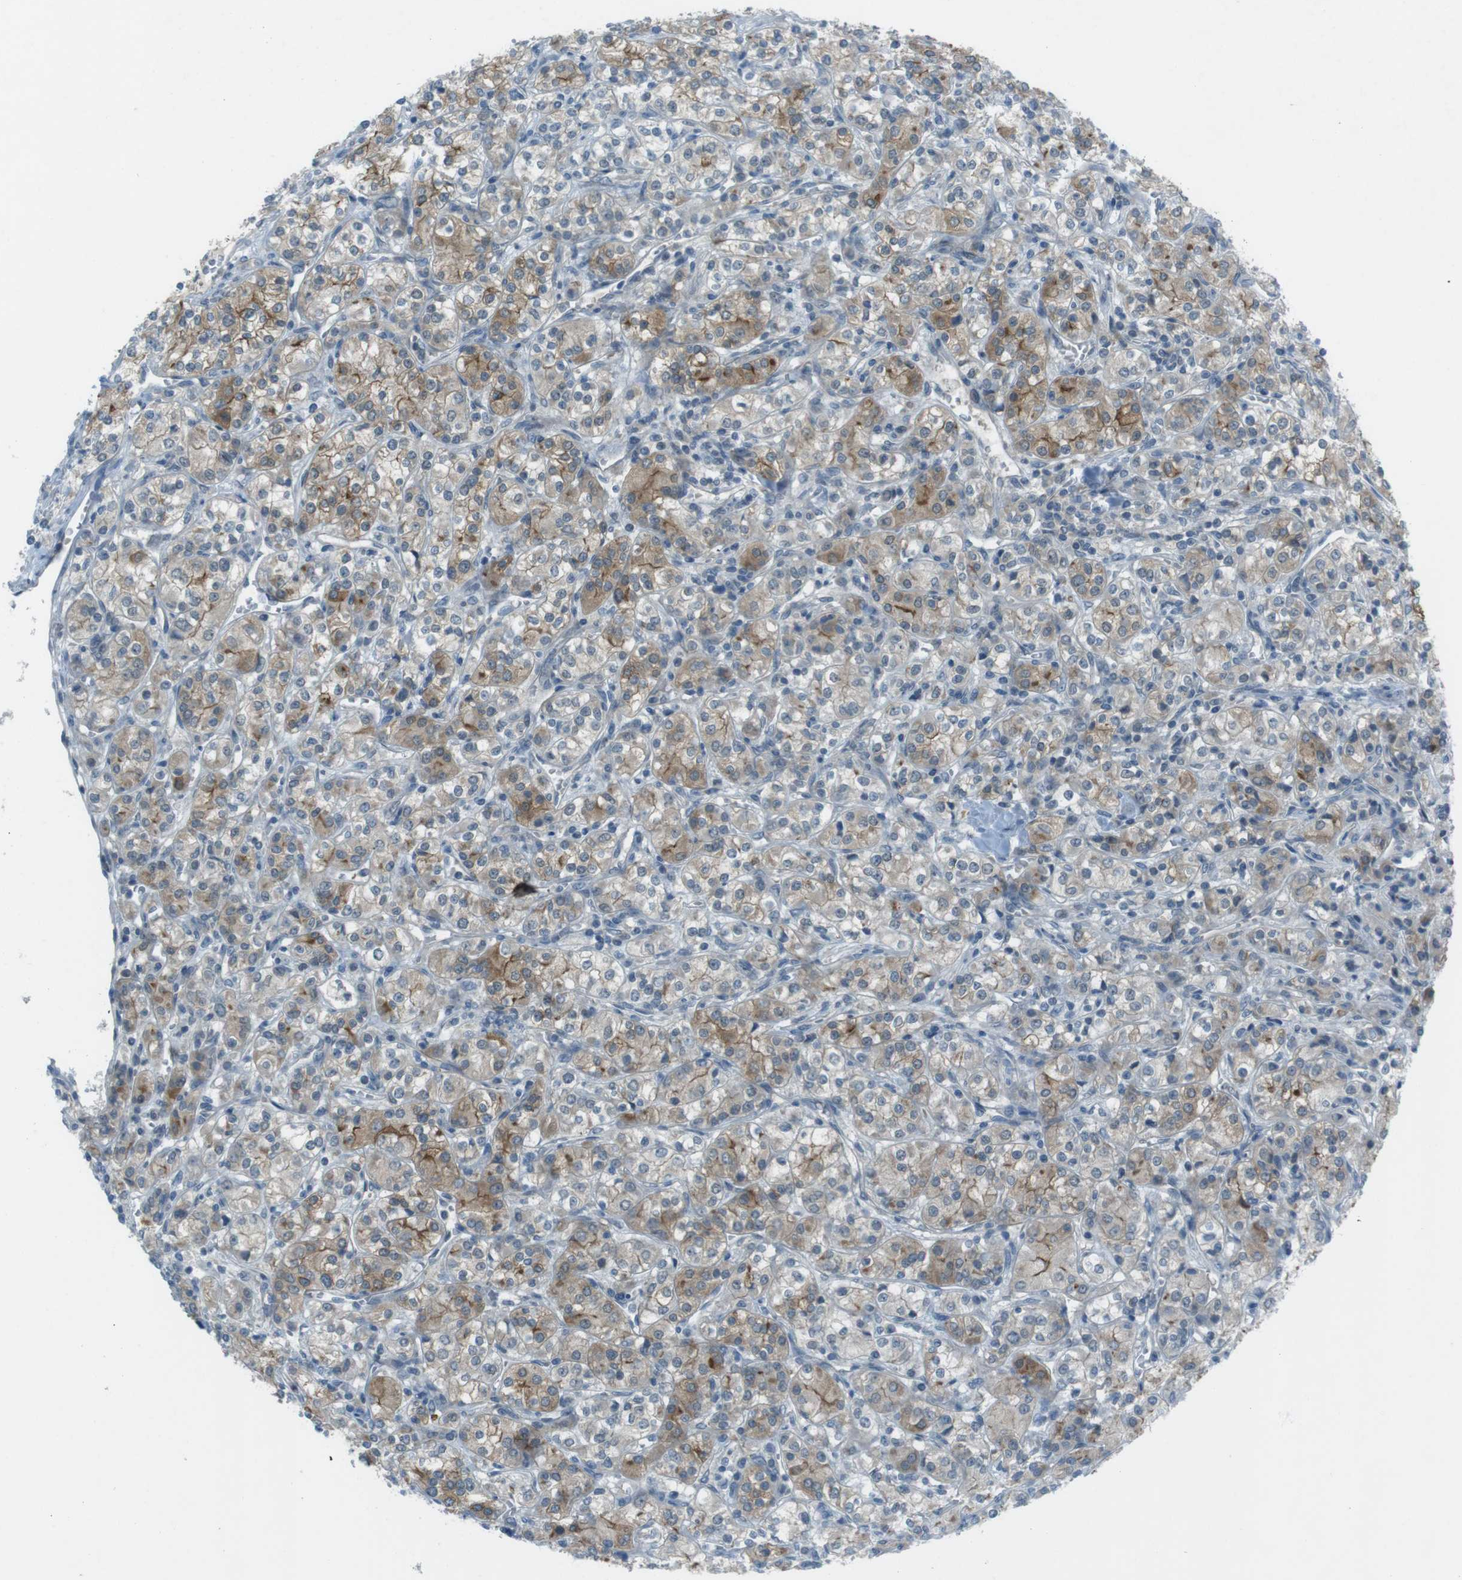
{"staining": {"intensity": "moderate", "quantity": "25%-75%", "location": "cytoplasmic/membranous"}, "tissue": "renal cancer", "cell_type": "Tumor cells", "image_type": "cancer", "snomed": [{"axis": "morphology", "description": "Adenocarcinoma, NOS"}, {"axis": "topography", "description": "Kidney"}], "caption": "Protein expression analysis of human renal cancer (adenocarcinoma) reveals moderate cytoplasmic/membranous staining in about 25%-75% of tumor cells.", "gene": "ZDHHC20", "patient": {"sex": "male", "age": 77}}